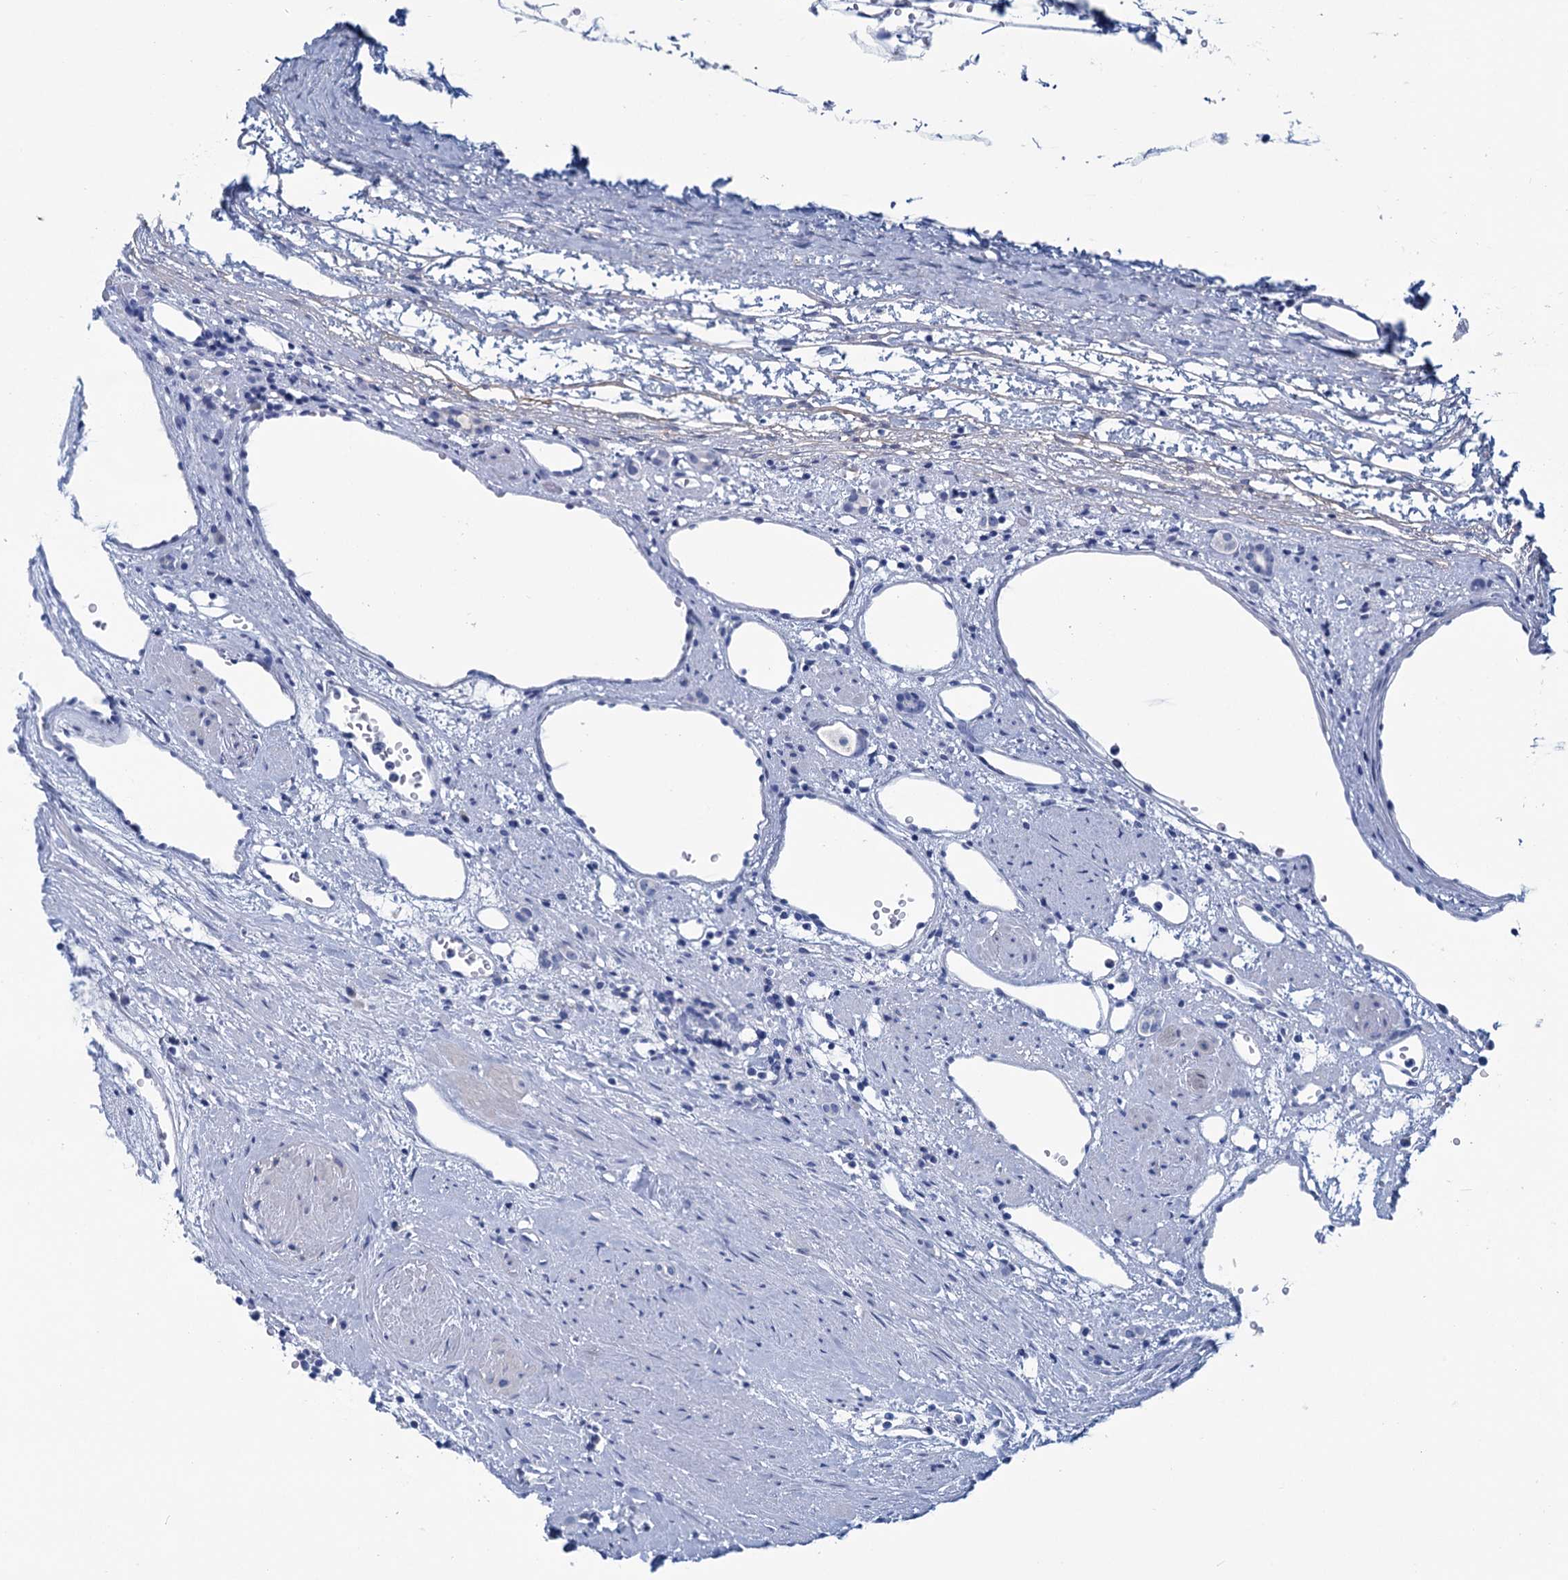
{"staining": {"intensity": "negative", "quantity": "none", "location": "none"}, "tissue": "renal cancer", "cell_type": "Tumor cells", "image_type": "cancer", "snomed": [{"axis": "morphology", "description": "Adenocarcinoma, NOS"}, {"axis": "topography", "description": "Kidney"}], "caption": "IHC of human renal cancer (adenocarcinoma) demonstrates no positivity in tumor cells. The staining is performed using DAB (3,3'-diaminobenzidine) brown chromogen with nuclei counter-stained in using hematoxylin.", "gene": "MYOZ3", "patient": {"sex": "female", "age": 59}}